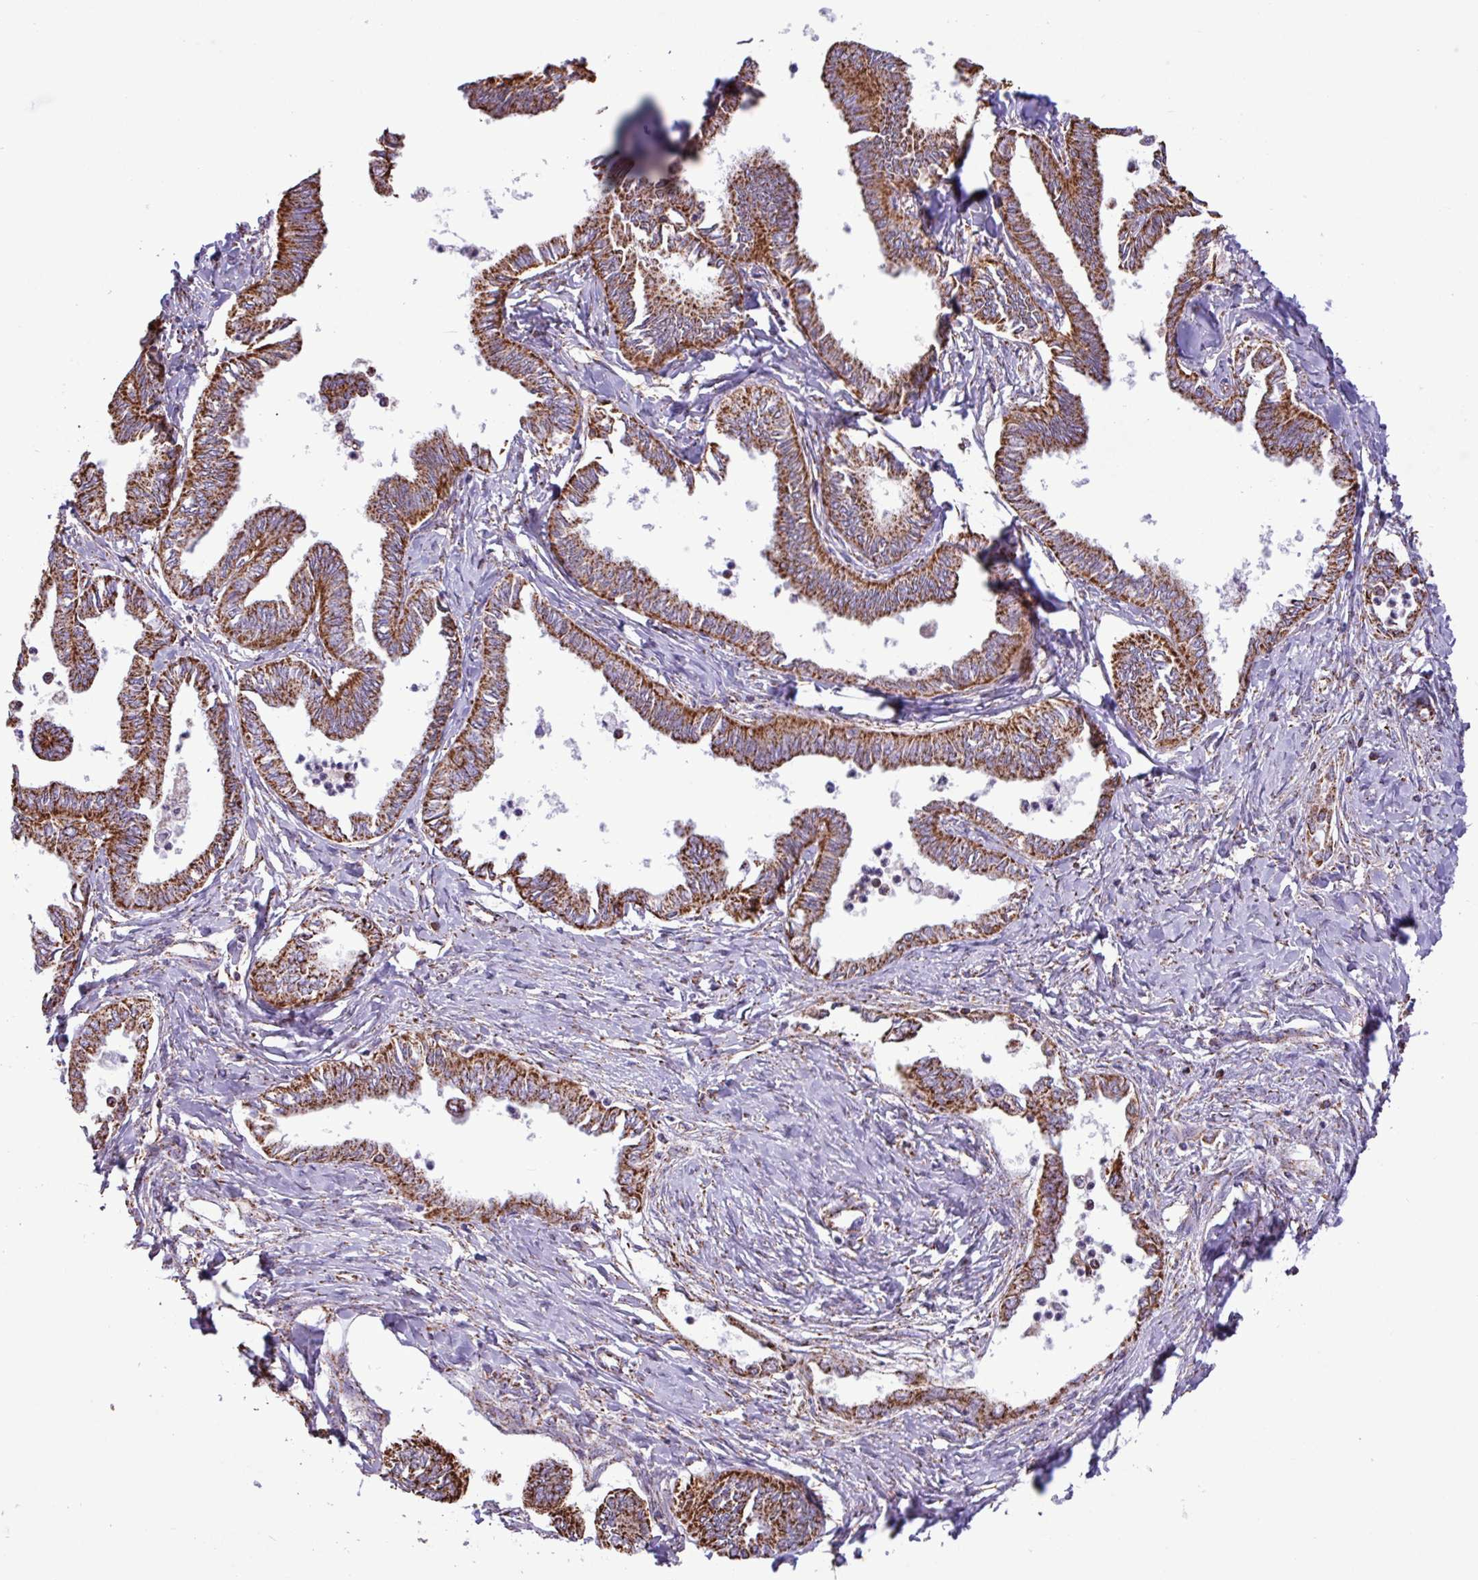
{"staining": {"intensity": "strong", "quantity": ">75%", "location": "cytoplasmic/membranous"}, "tissue": "ovarian cancer", "cell_type": "Tumor cells", "image_type": "cancer", "snomed": [{"axis": "morphology", "description": "Carcinoma, endometroid"}, {"axis": "topography", "description": "Ovary"}], "caption": "Ovarian cancer (endometroid carcinoma) stained with DAB IHC shows high levels of strong cytoplasmic/membranous staining in about >75% of tumor cells. Nuclei are stained in blue.", "gene": "RTL3", "patient": {"sex": "female", "age": 70}}